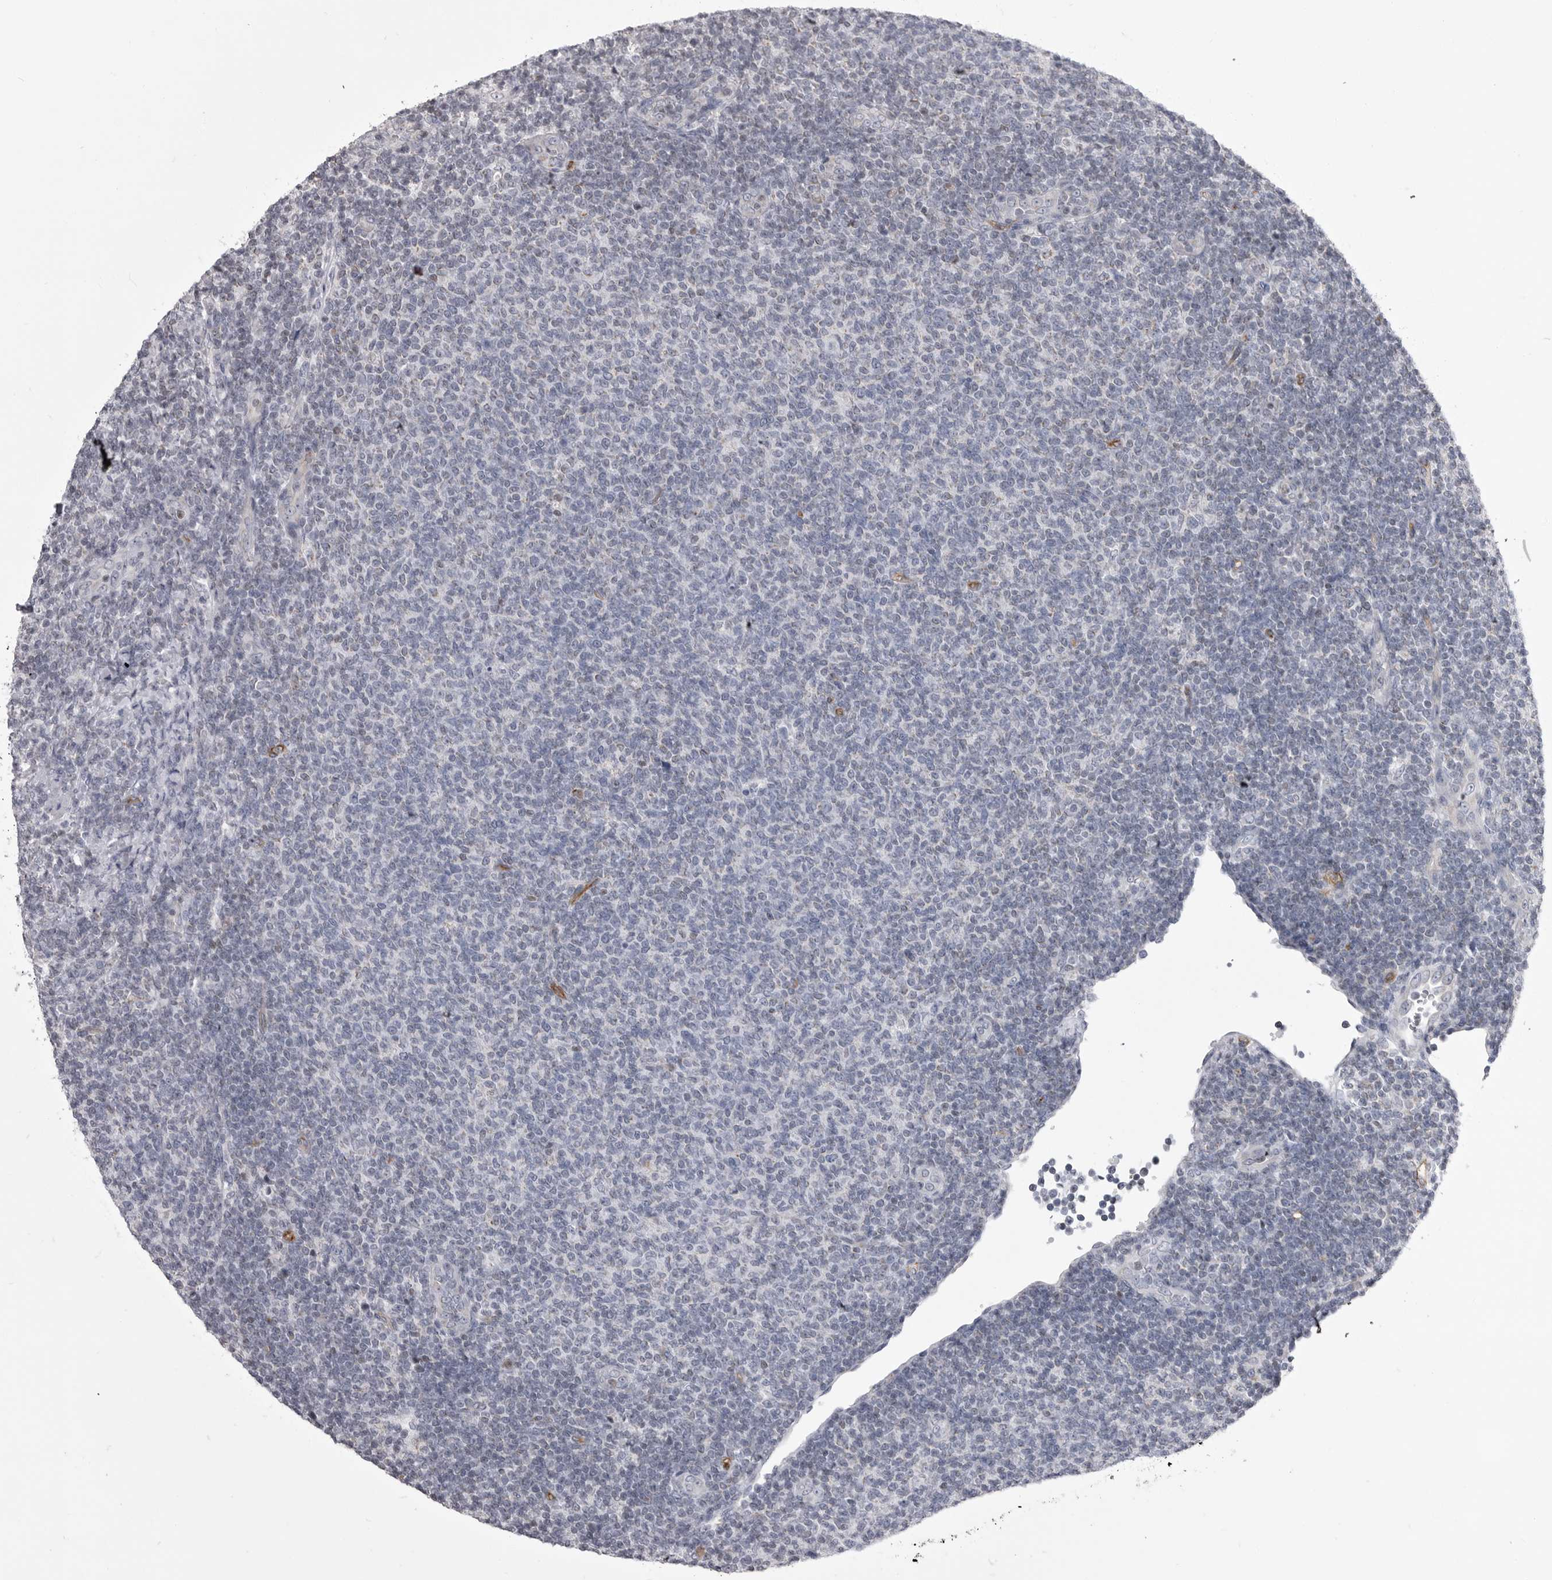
{"staining": {"intensity": "negative", "quantity": "none", "location": "none"}, "tissue": "lymphoma", "cell_type": "Tumor cells", "image_type": "cancer", "snomed": [{"axis": "morphology", "description": "Malignant lymphoma, non-Hodgkin's type, Low grade"}, {"axis": "topography", "description": "Lymph node"}], "caption": "An image of low-grade malignant lymphoma, non-Hodgkin's type stained for a protein displays no brown staining in tumor cells.", "gene": "OPLAH", "patient": {"sex": "male", "age": 66}}